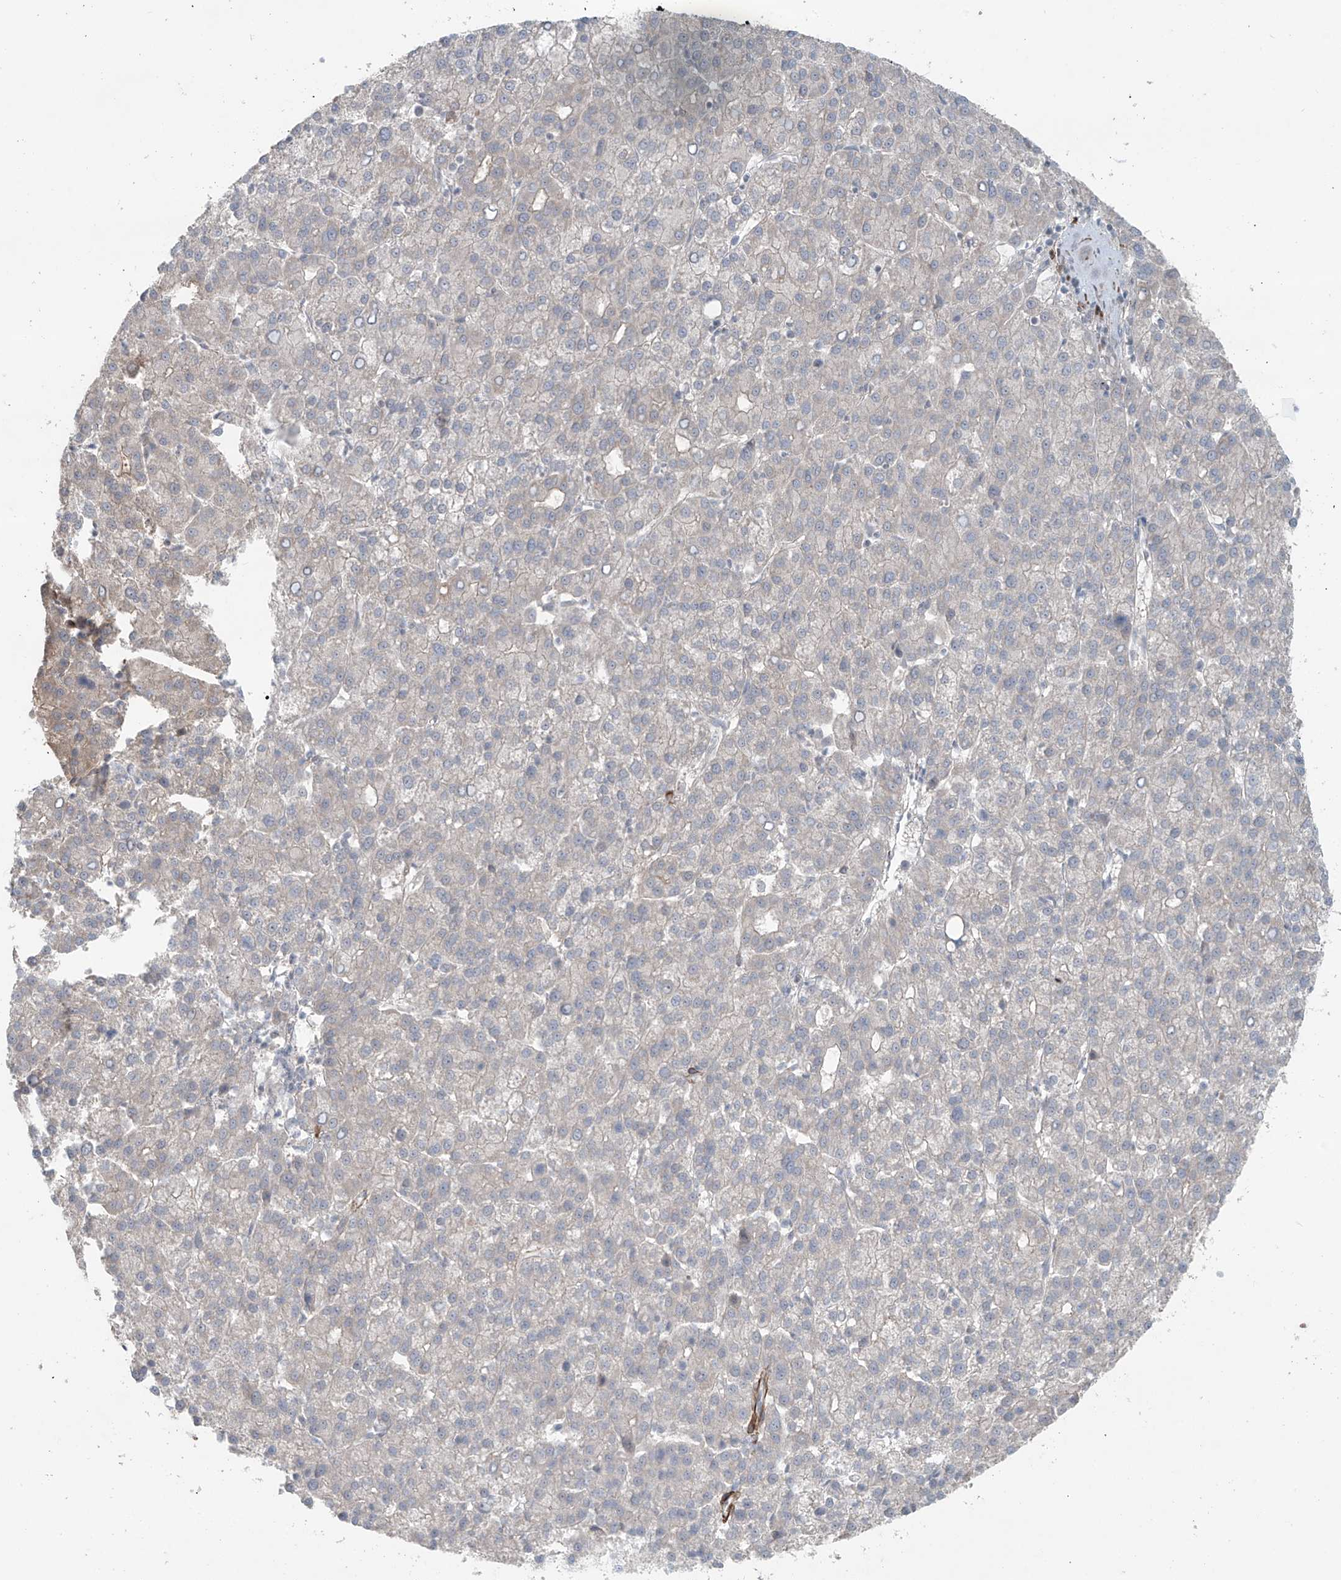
{"staining": {"intensity": "negative", "quantity": "none", "location": "none"}, "tissue": "liver cancer", "cell_type": "Tumor cells", "image_type": "cancer", "snomed": [{"axis": "morphology", "description": "Carcinoma, Hepatocellular, NOS"}, {"axis": "topography", "description": "Liver"}], "caption": "Micrograph shows no significant protein staining in tumor cells of liver cancer (hepatocellular carcinoma).", "gene": "RASGEF1A", "patient": {"sex": "female", "age": 58}}